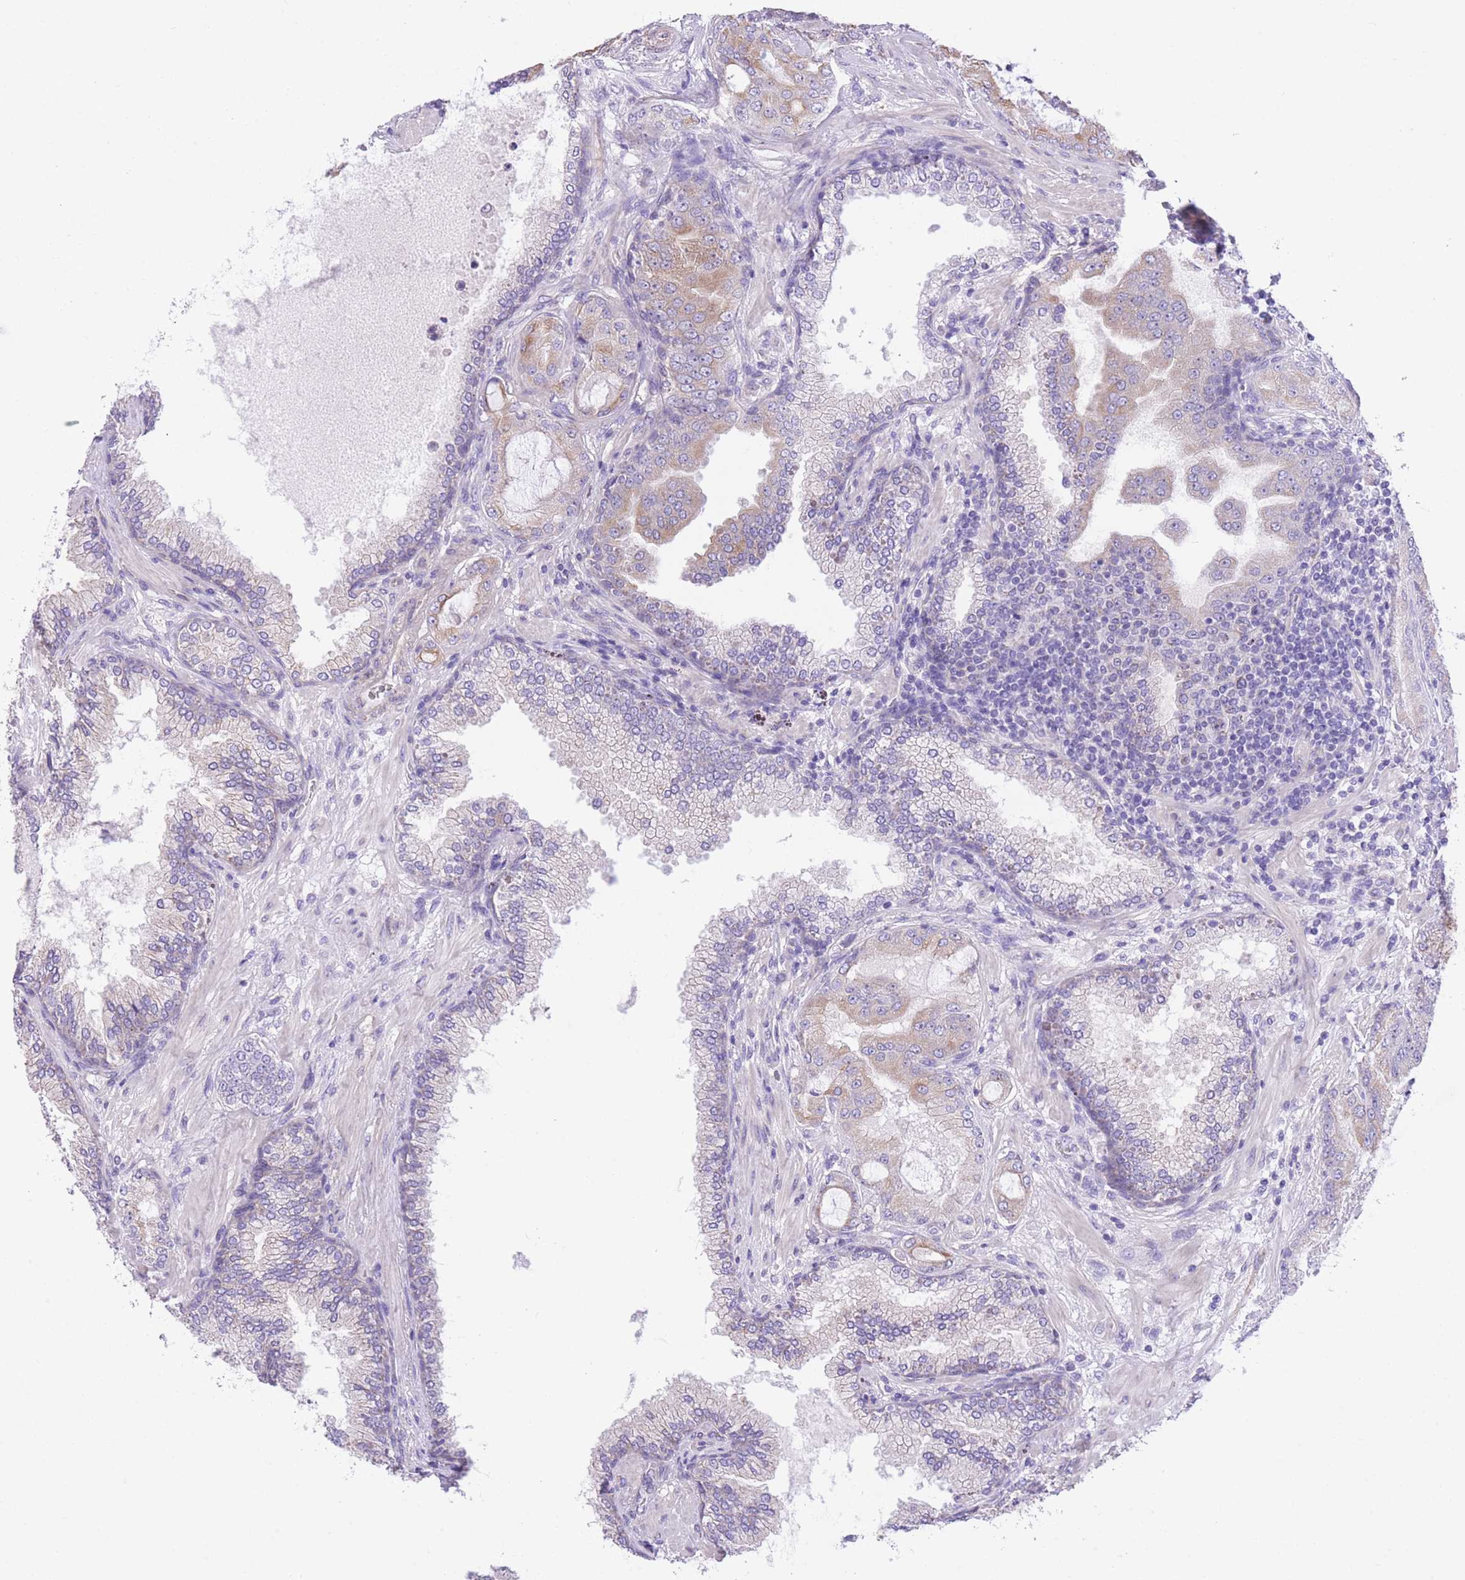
{"staining": {"intensity": "moderate", "quantity": "<25%", "location": "cytoplasmic/membranous"}, "tissue": "prostate cancer", "cell_type": "Tumor cells", "image_type": "cancer", "snomed": [{"axis": "morphology", "description": "Adenocarcinoma, High grade"}, {"axis": "topography", "description": "Prostate"}], "caption": "A low amount of moderate cytoplasmic/membranous expression is identified in approximately <25% of tumor cells in prostate adenocarcinoma (high-grade) tissue.", "gene": "RHOU", "patient": {"sex": "male", "age": 68}}